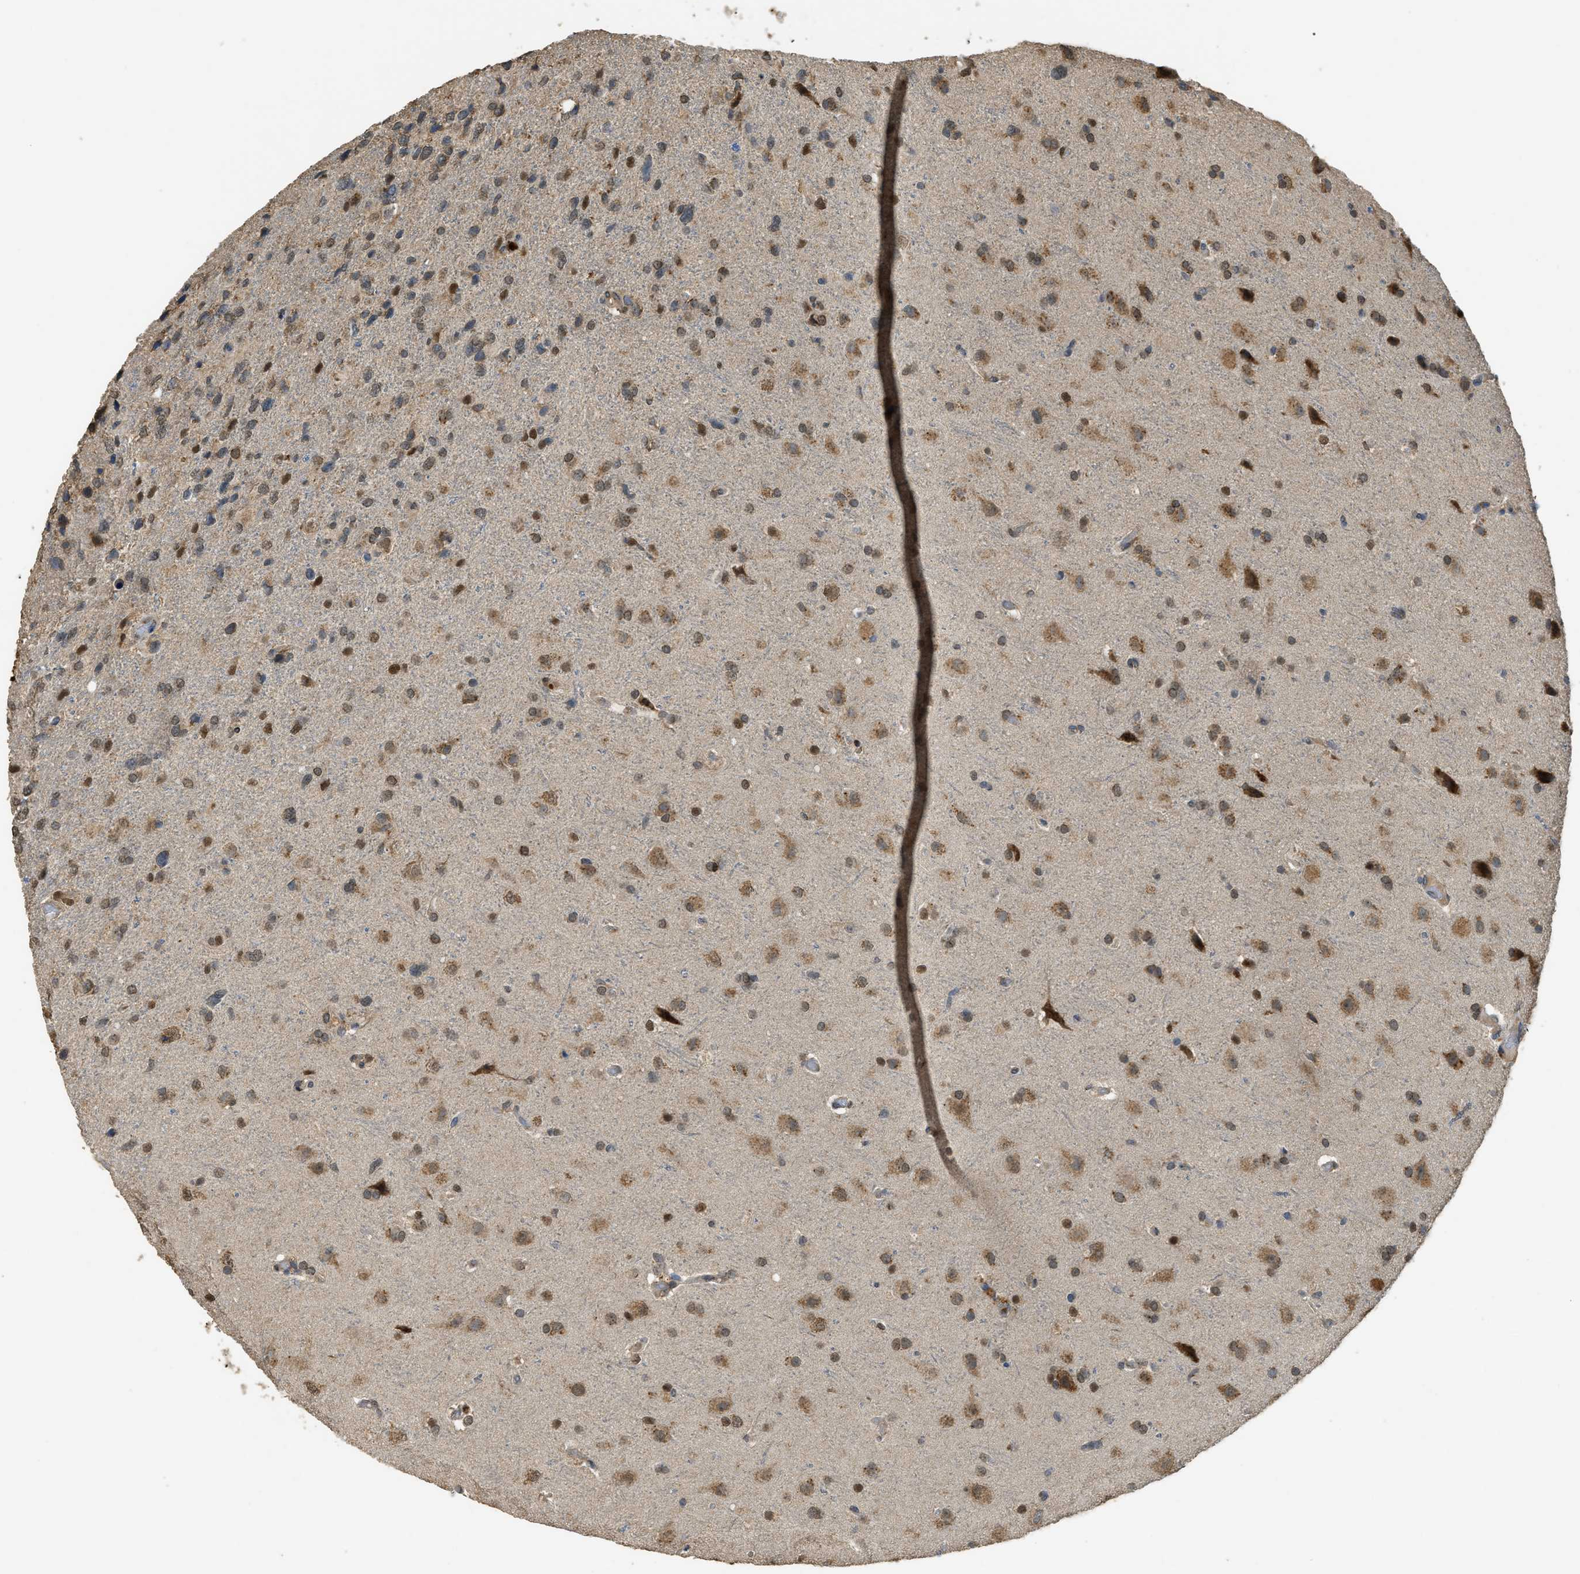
{"staining": {"intensity": "moderate", "quantity": ">75%", "location": "cytoplasmic/membranous,nuclear"}, "tissue": "glioma", "cell_type": "Tumor cells", "image_type": "cancer", "snomed": [{"axis": "morphology", "description": "Glioma, malignant, High grade"}, {"axis": "topography", "description": "Brain"}], "caption": "High-grade glioma (malignant) stained with a brown dye shows moderate cytoplasmic/membranous and nuclear positive expression in about >75% of tumor cells.", "gene": "IPO7", "patient": {"sex": "female", "age": 58}}